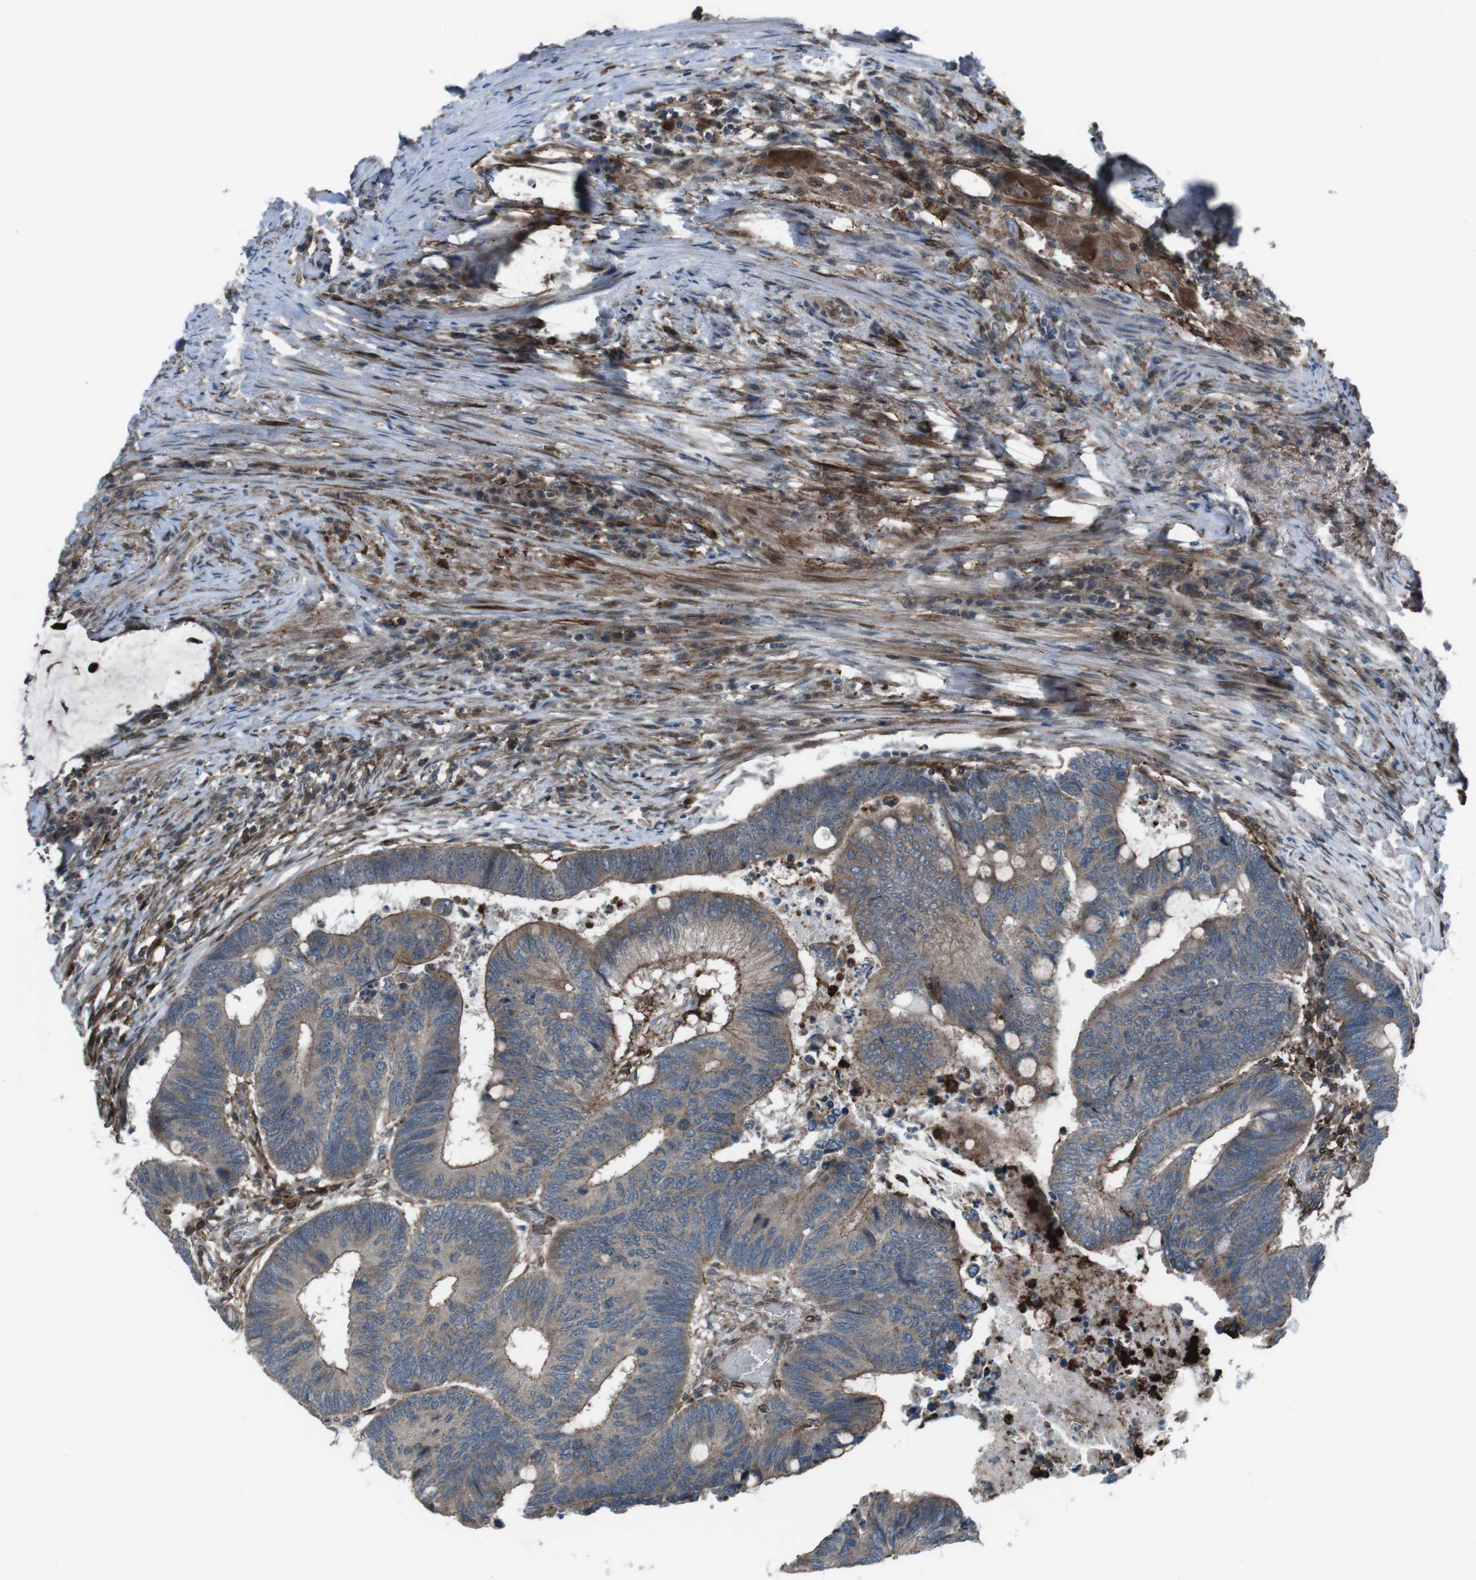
{"staining": {"intensity": "moderate", "quantity": "25%-75%", "location": "cytoplasmic/membranous"}, "tissue": "colorectal cancer", "cell_type": "Tumor cells", "image_type": "cancer", "snomed": [{"axis": "morphology", "description": "Normal tissue, NOS"}, {"axis": "morphology", "description": "Adenocarcinoma, NOS"}, {"axis": "topography", "description": "Rectum"}, {"axis": "topography", "description": "Peripheral nerve tissue"}], "caption": "Human colorectal adenocarcinoma stained with a protein marker reveals moderate staining in tumor cells.", "gene": "GDF10", "patient": {"sex": "male", "age": 92}}